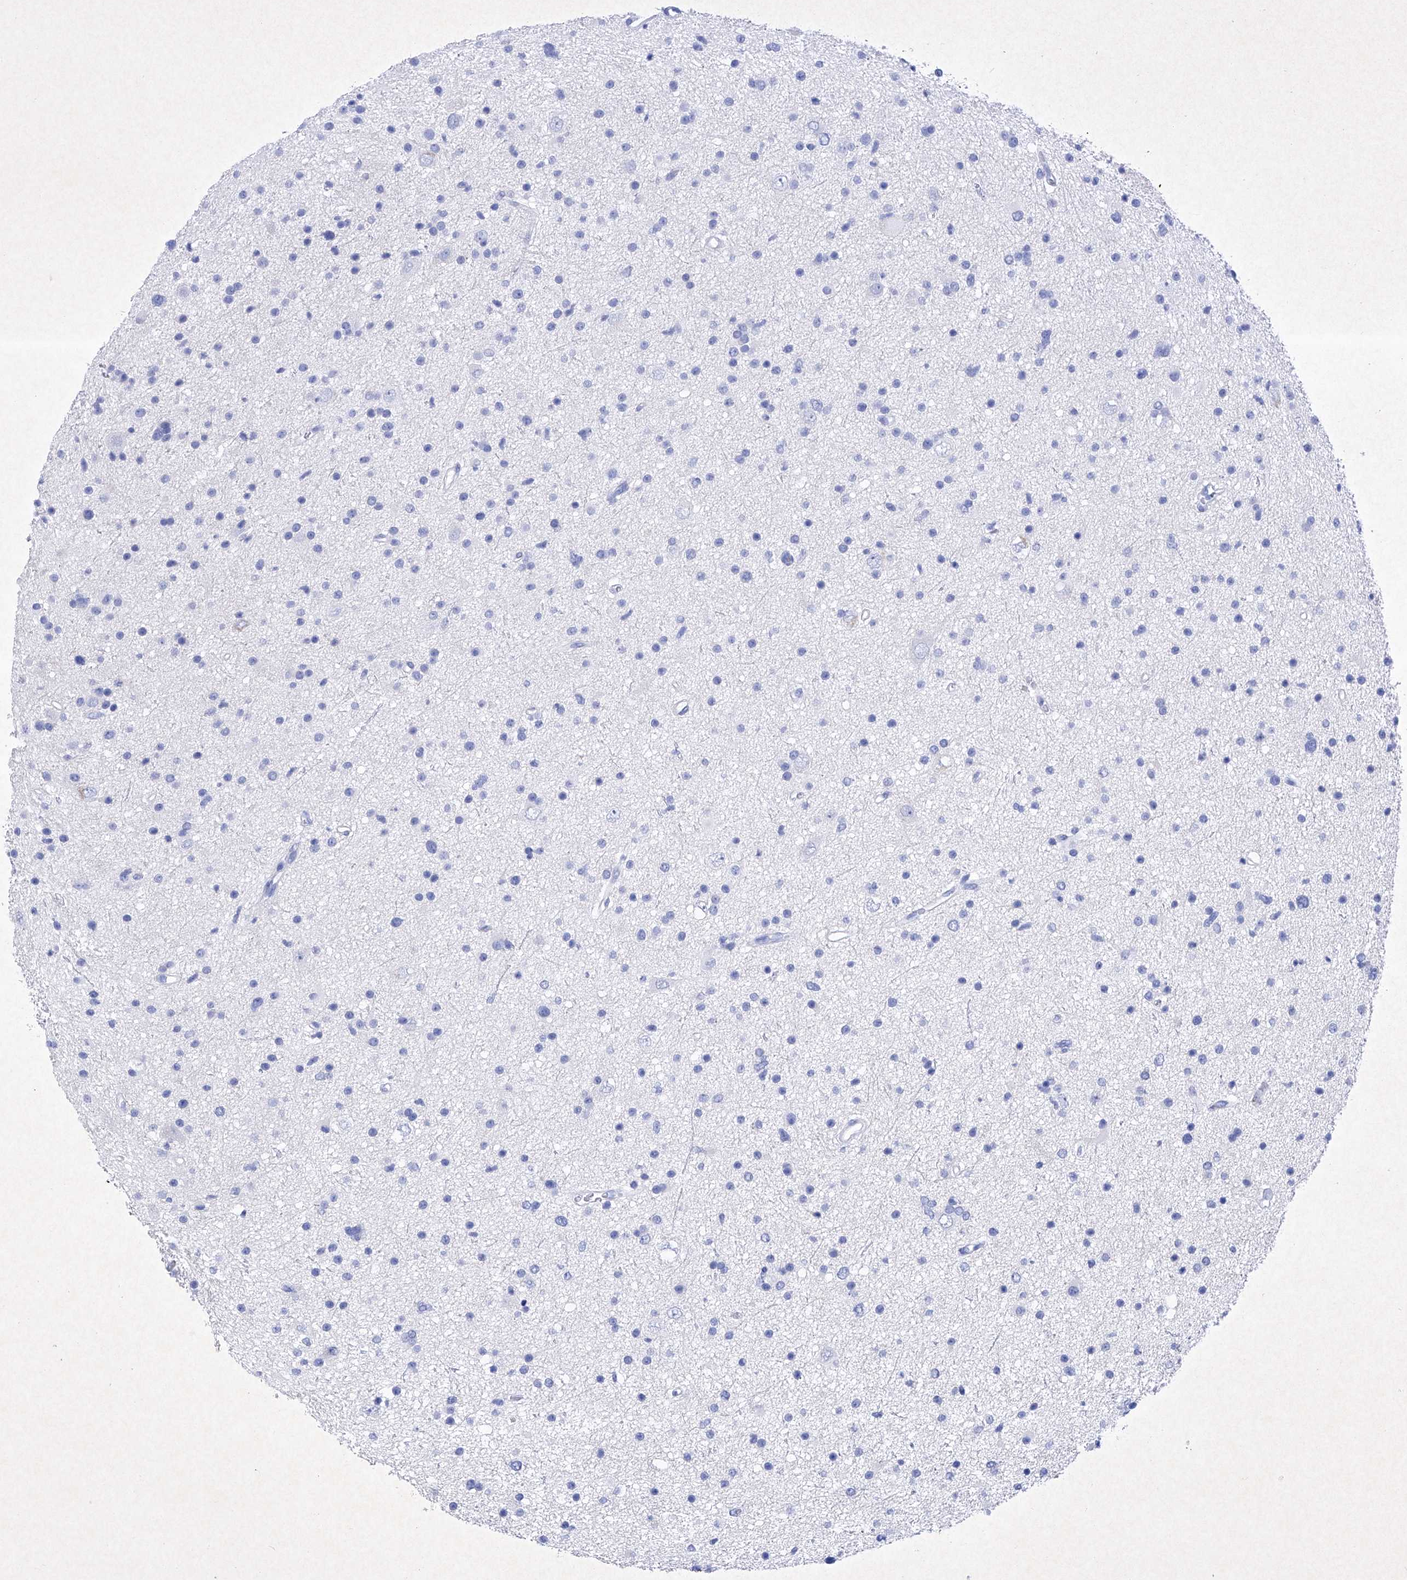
{"staining": {"intensity": "negative", "quantity": "none", "location": "none"}, "tissue": "glioma", "cell_type": "Tumor cells", "image_type": "cancer", "snomed": [{"axis": "morphology", "description": "Glioma, malignant, Low grade"}, {"axis": "topography", "description": "Cerebral cortex"}], "caption": "Glioma was stained to show a protein in brown. There is no significant staining in tumor cells.", "gene": "BARX2", "patient": {"sex": "female", "age": 39}}